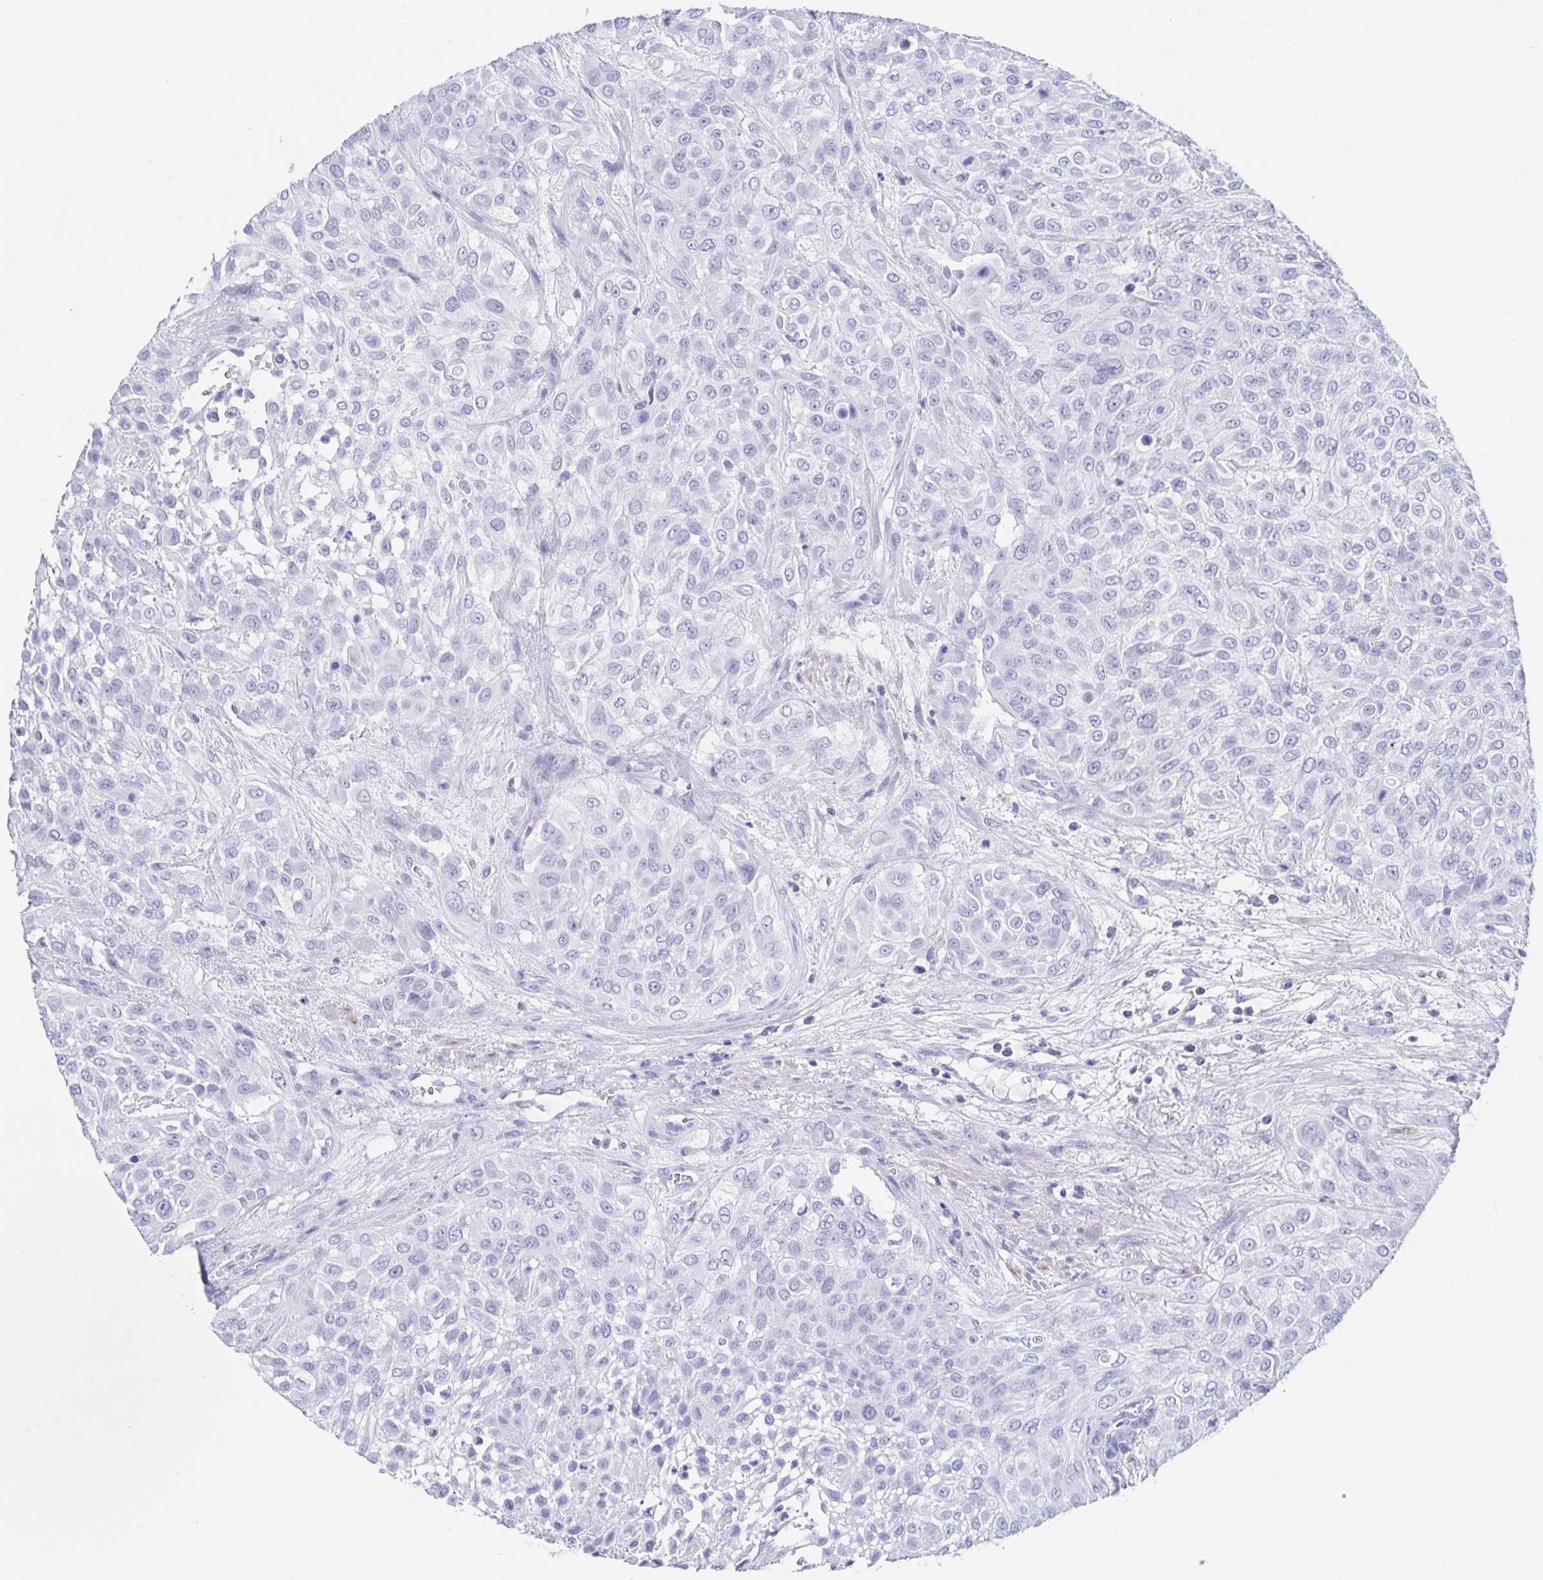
{"staining": {"intensity": "negative", "quantity": "none", "location": "none"}, "tissue": "urothelial cancer", "cell_type": "Tumor cells", "image_type": "cancer", "snomed": [{"axis": "morphology", "description": "Urothelial carcinoma, High grade"}, {"axis": "topography", "description": "Urinary bladder"}], "caption": "This is an immunohistochemistry micrograph of human urothelial carcinoma (high-grade). There is no positivity in tumor cells.", "gene": "DMBT1", "patient": {"sex": "male", "age": 57}}